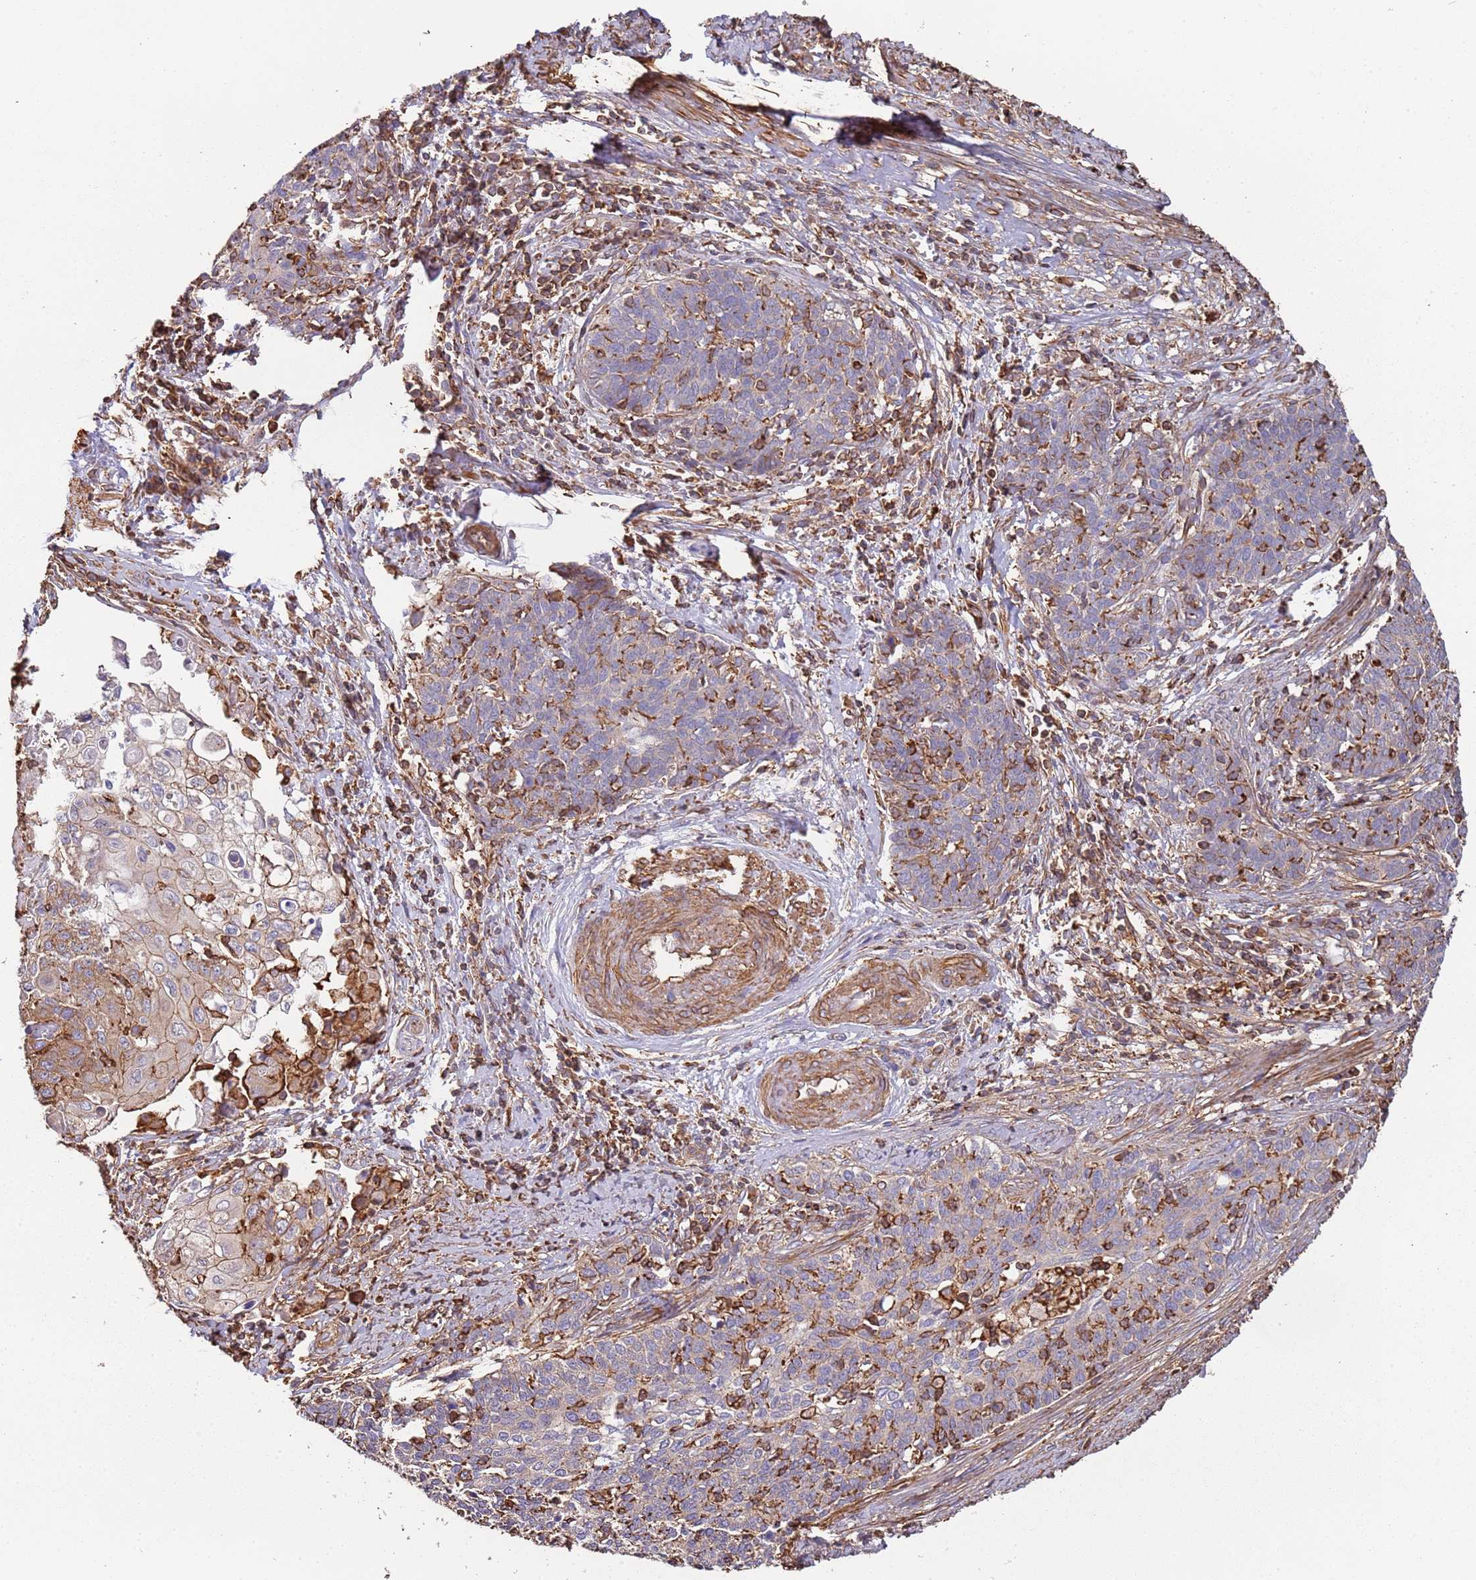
{"staining": {"intensity": "negative", "quantity": "none", "location": "none"}, "tissue": "cervical cancer", "cell_type": "Tumor cells", "image_type": "cancer", "snomed": [{"axis": "morphology", "description": "Squamous cell carcinoma, NOS"}, {"axis": "topography", "description": "Cervix"}], "caption": "Tumor cells show no significant staining in squamous cell carcinoma (cervical).", "gene": "CYP2U1", "patient": {"sex": "female", "age": 39}}